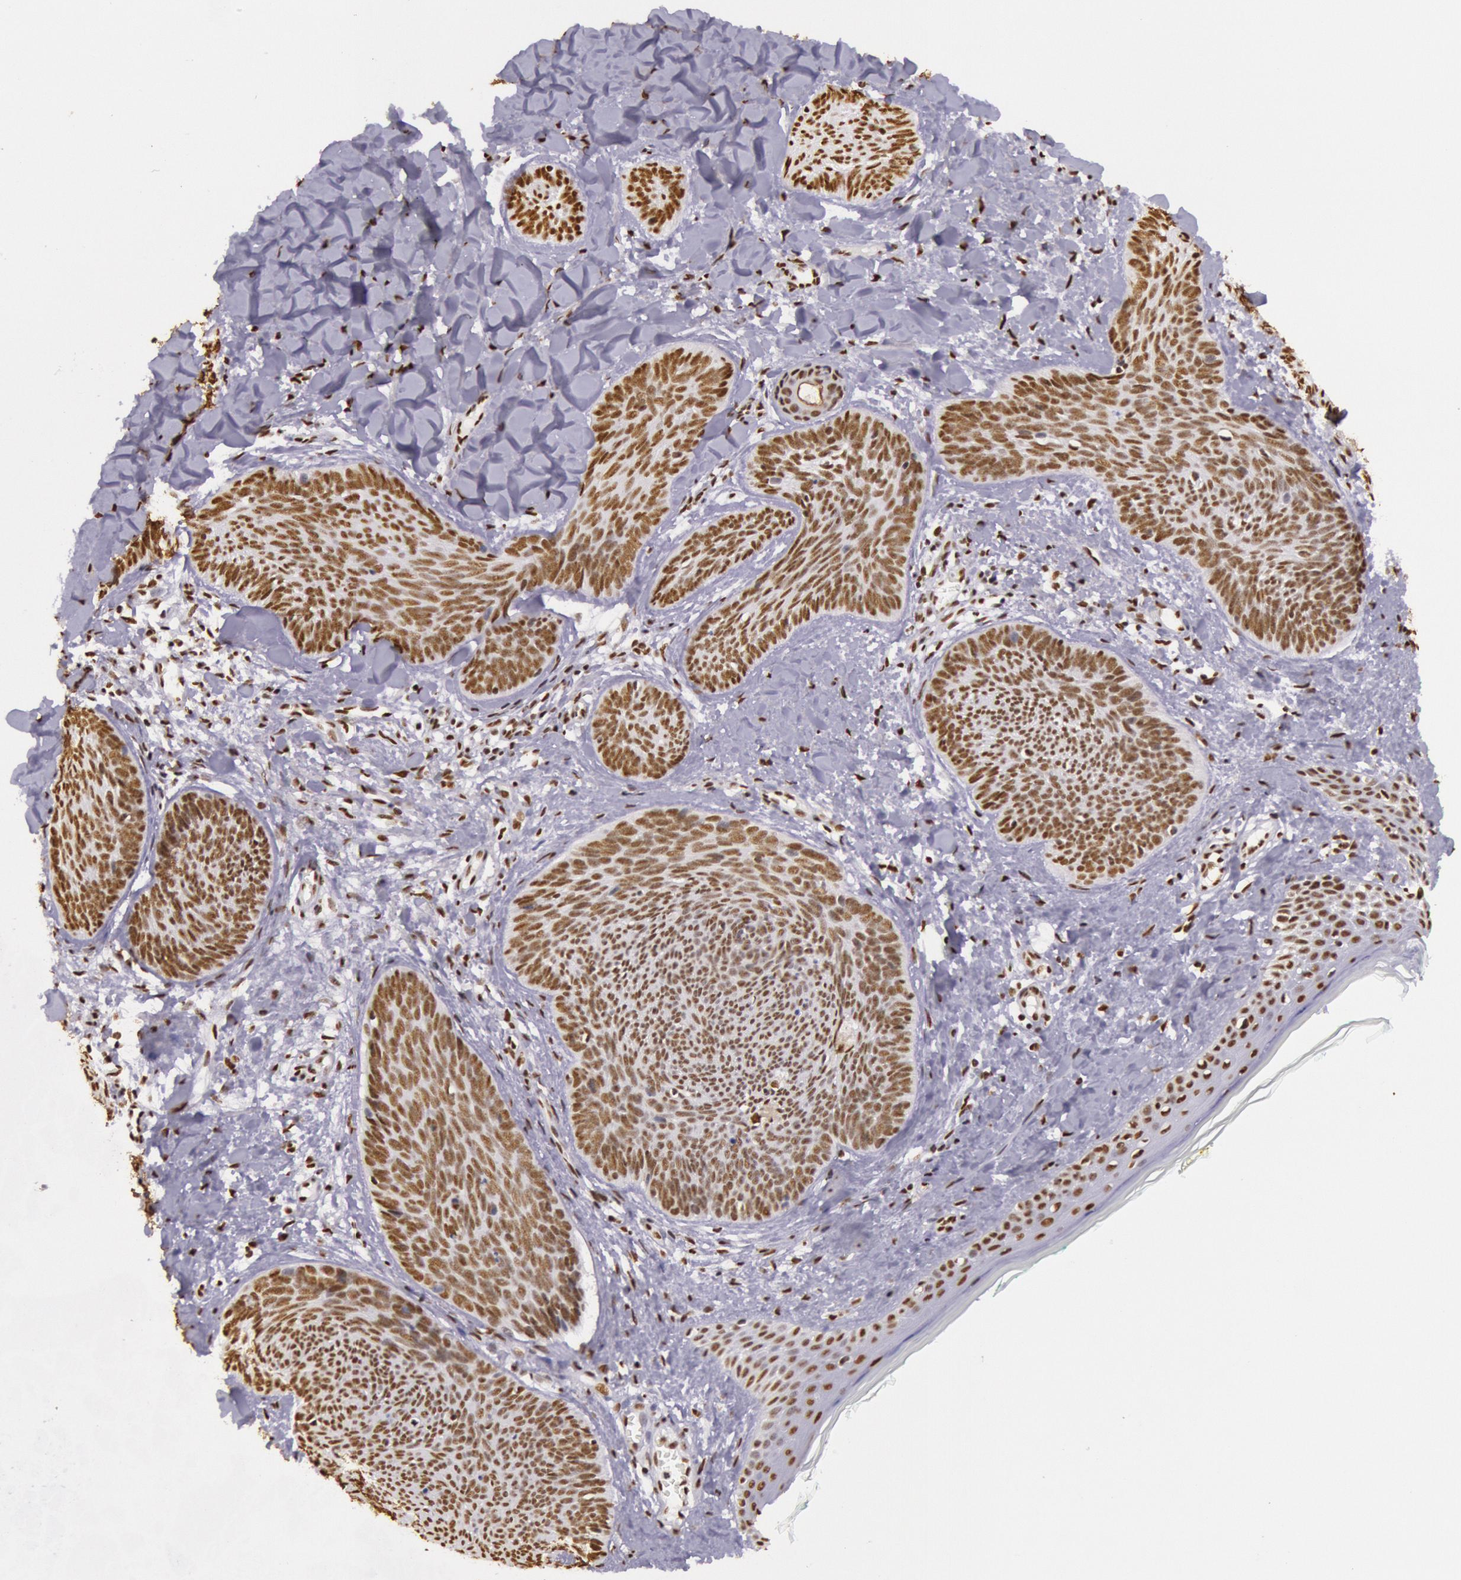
{"staining": {"intensity": "moderate", "quantity": ">75%", "location": "nuclear"}, "tissue": "skin cancer", "cell_type": "Tumor cells", "image_type": "cancer", "snomed": [{"axis": "morphology", "description": "Basal cell carcinoma"}, {"axis": "topography", "description": "Skin"}], "caption": "Protein analysis of skin cancer tissue reveals moderate nuclear expression in about >75% of tumor cells. The protein of interest is shown in brown color, while the nuclei are stained blue.", "gene": "HNRNPH2", "patient": {"sex": "female", "age": 81}}